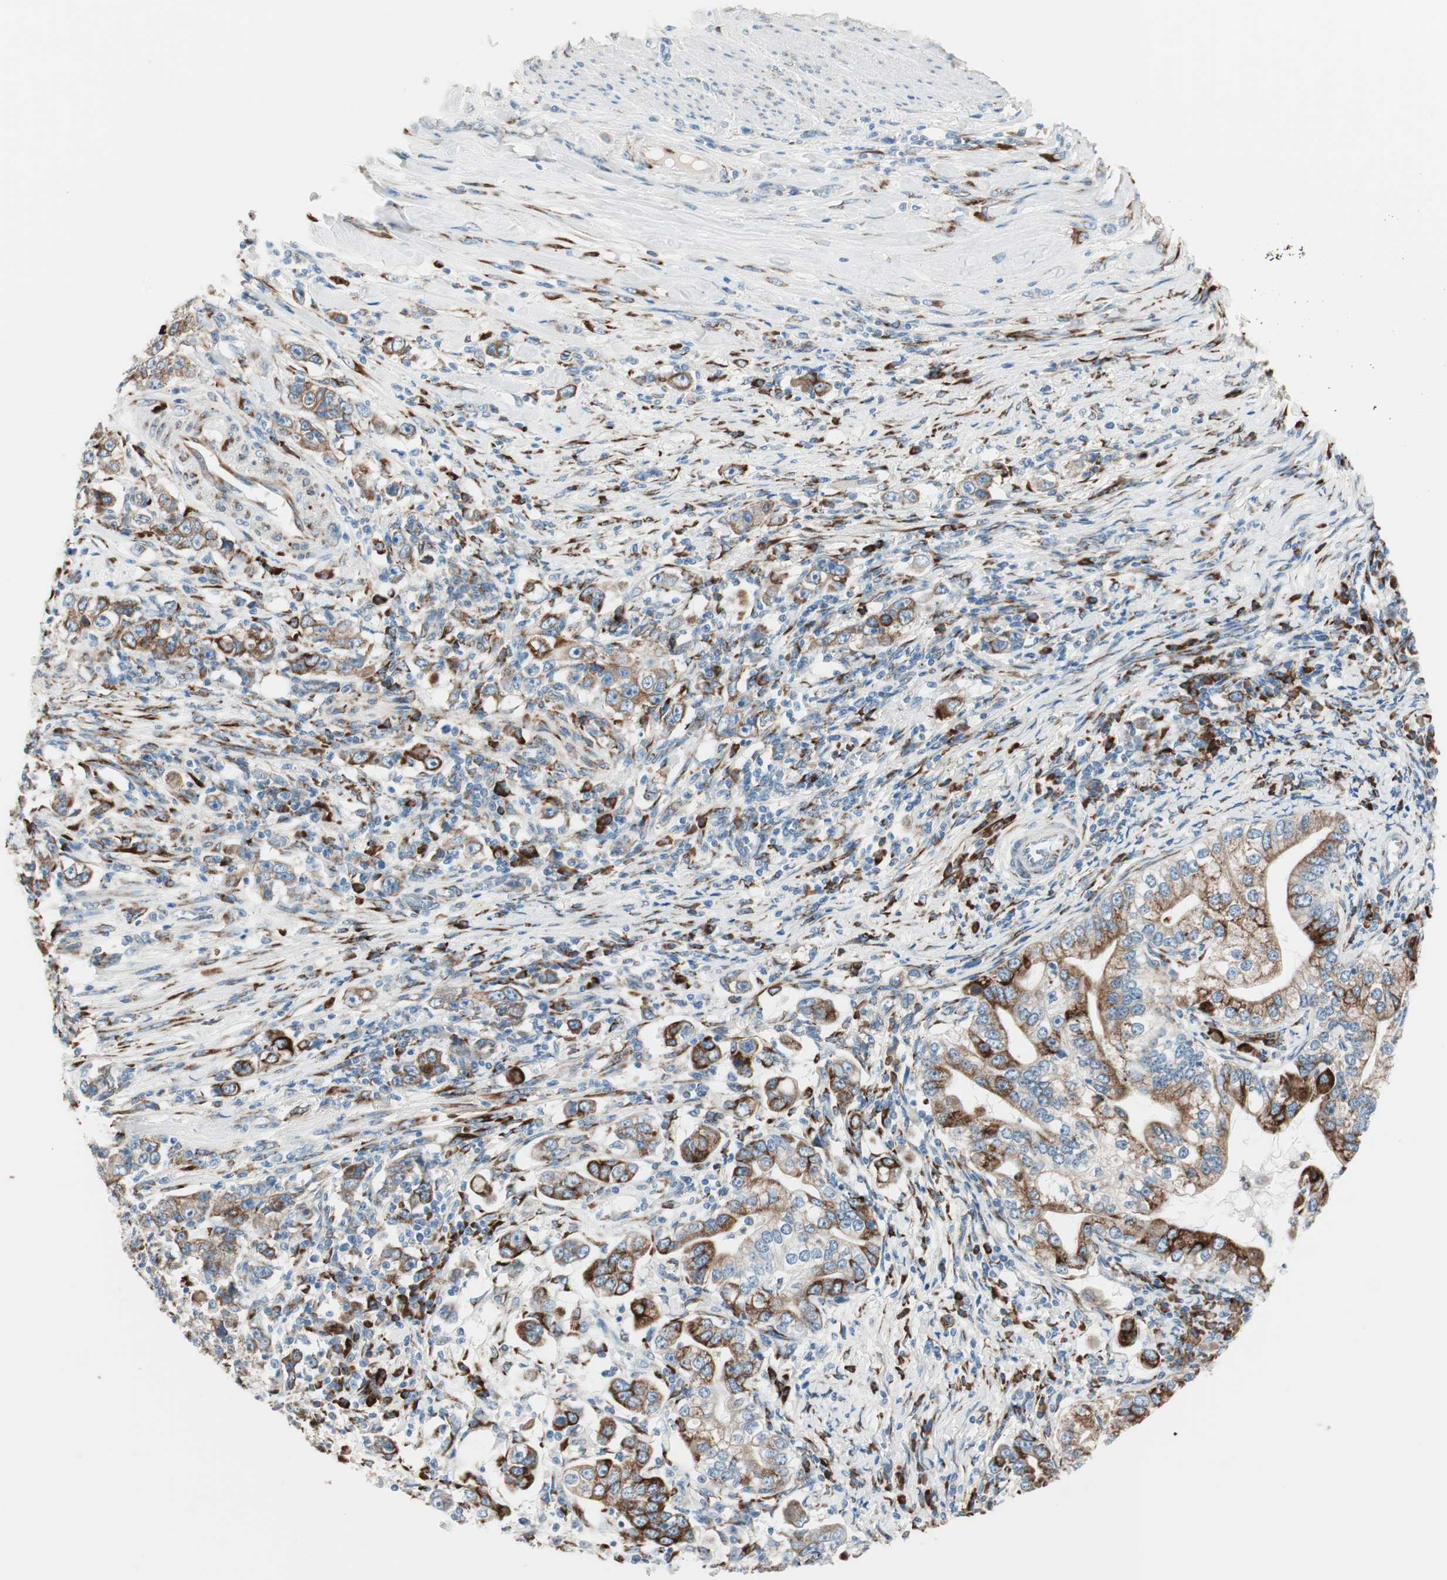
{"staining": {"intensity": "strong", "quantity": ">75%", "location": "cytoplasmic/membranous"}, "tissue": "stomach cancer", "cell_type": "Tumor cells", "image_type": "cancer", "snomed": [{"axis": "morphology", "description": "Adenocarcinoma, NOS"}, {"axis": "topography", "description": "Stomach, lower"}], "caption": "An image of human stomach cancer stained for a protein reveals strong cytoplasmic/membranous brown staining in tumor cells. The protein of interest is shown in brown color, while the nuclei are stained blue.", "gene": "P4HTM", "patient": {"sex": "female", "age": 72}}